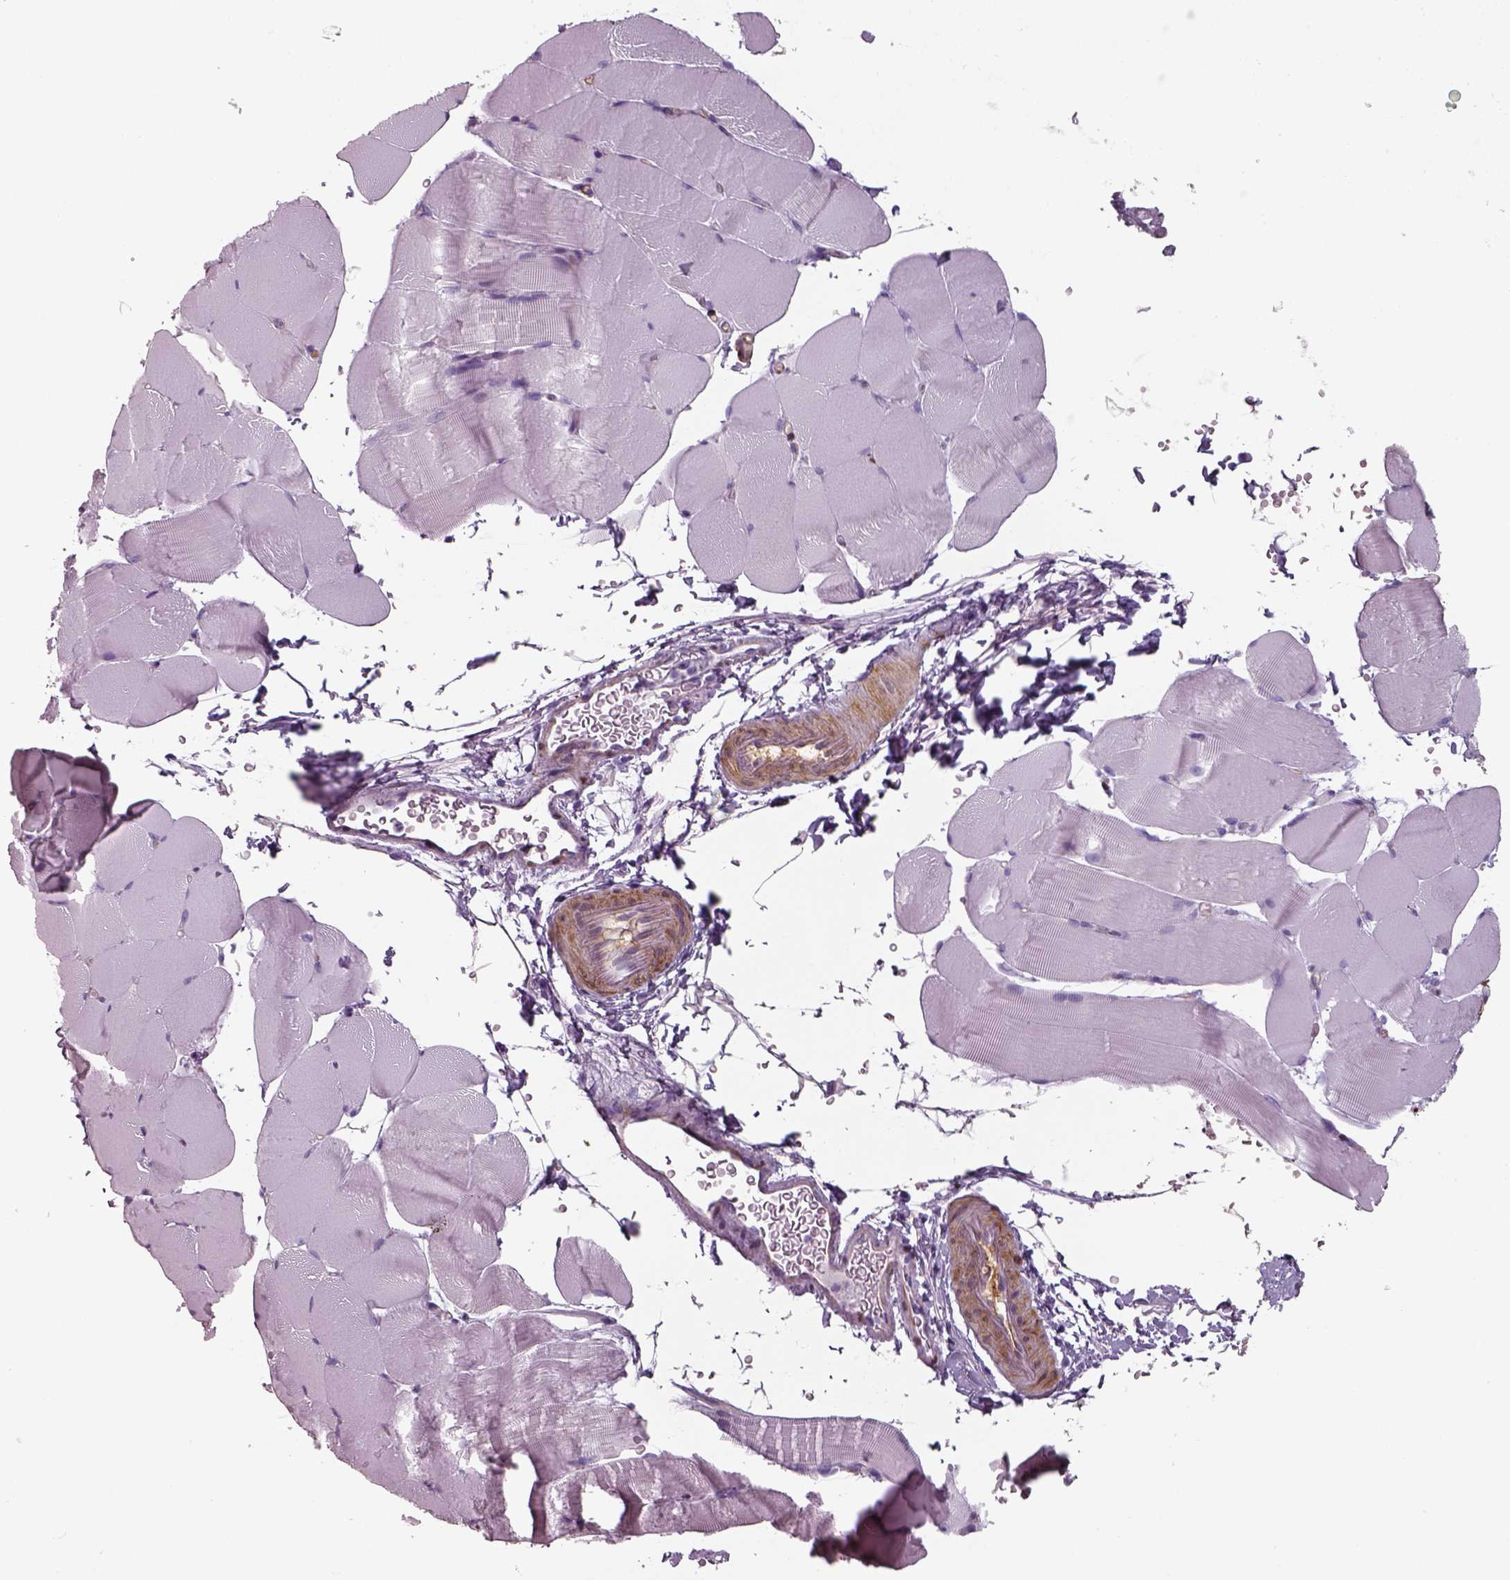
{"staining": {"intensity": "negative", "quantity": "none", "location": "none"}, "tissue": "skeletal muscle", "cell_type": "Myocytes", "image_type": "normal", "snomed": [{"axis": "morphology", "description": "Normal tissue, NOS"}, {"axis": "topography", "description": "Skeletal muscle"}], "caption": "An immunohistochemistry (IHC) image of benign skeletal muscle is shown. There is no staining in myocytes of skeletal muscle.", "gene": "ISYNA1", "patient": {"sex": "female", "age": 37}}